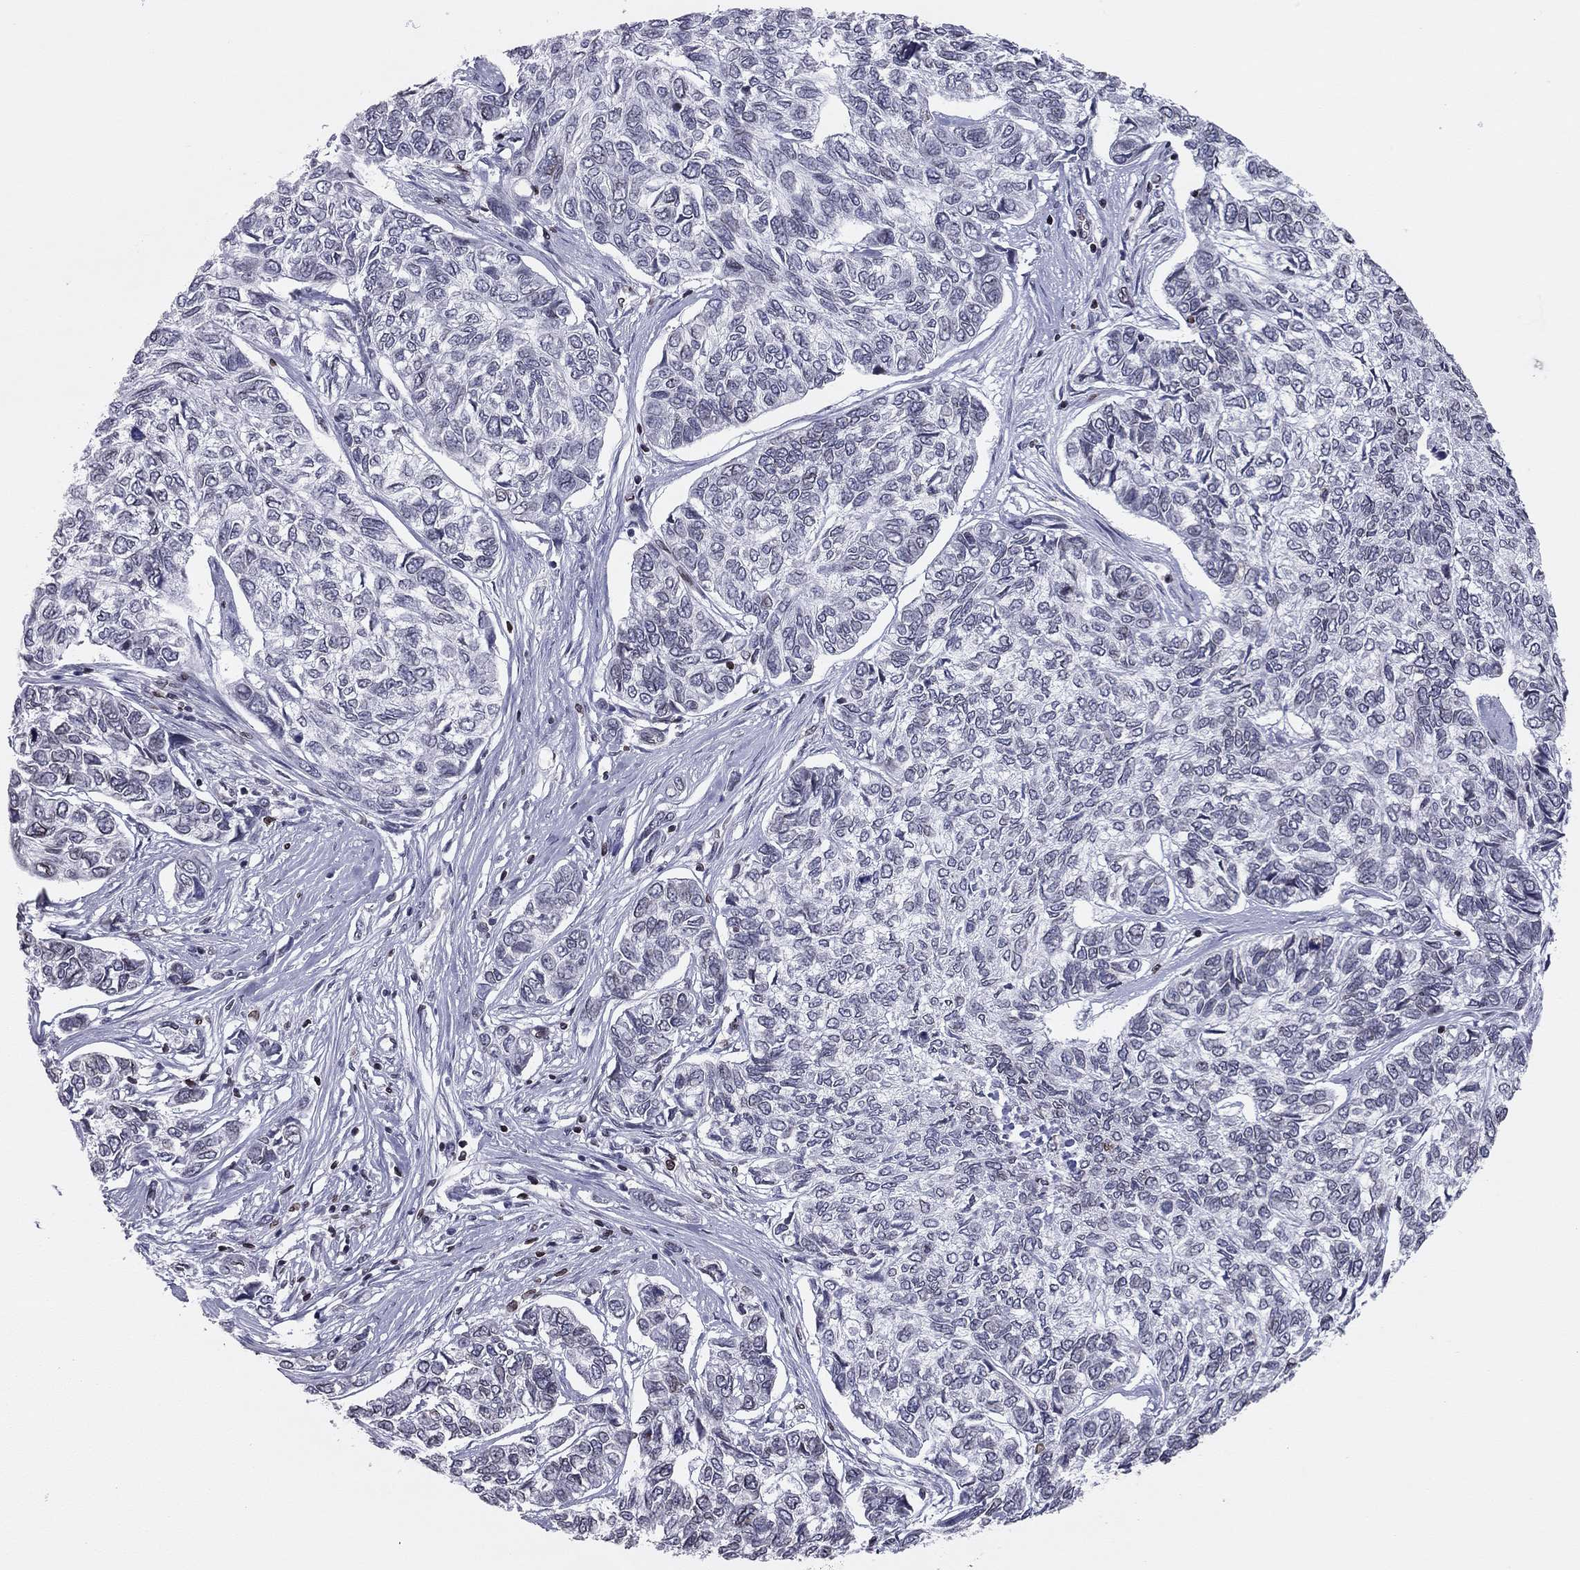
{"staining": {"intensity": "negative", "quantity": "none", "location": "none"}, "tissue": "skin cancer", "cell_type": "Tumor cells", "image_type": "cancer", "snomed": [{"axis": "morphology", "description": "Basal cell carcinoma"}, {"axis": "topography", "description": "Skin"}], "caption": "Image shows no protein positivity in tumor cells of skin cancer tissue.", "gene": "ESPL1", "patient": {"sex": "female", "age": 65}}